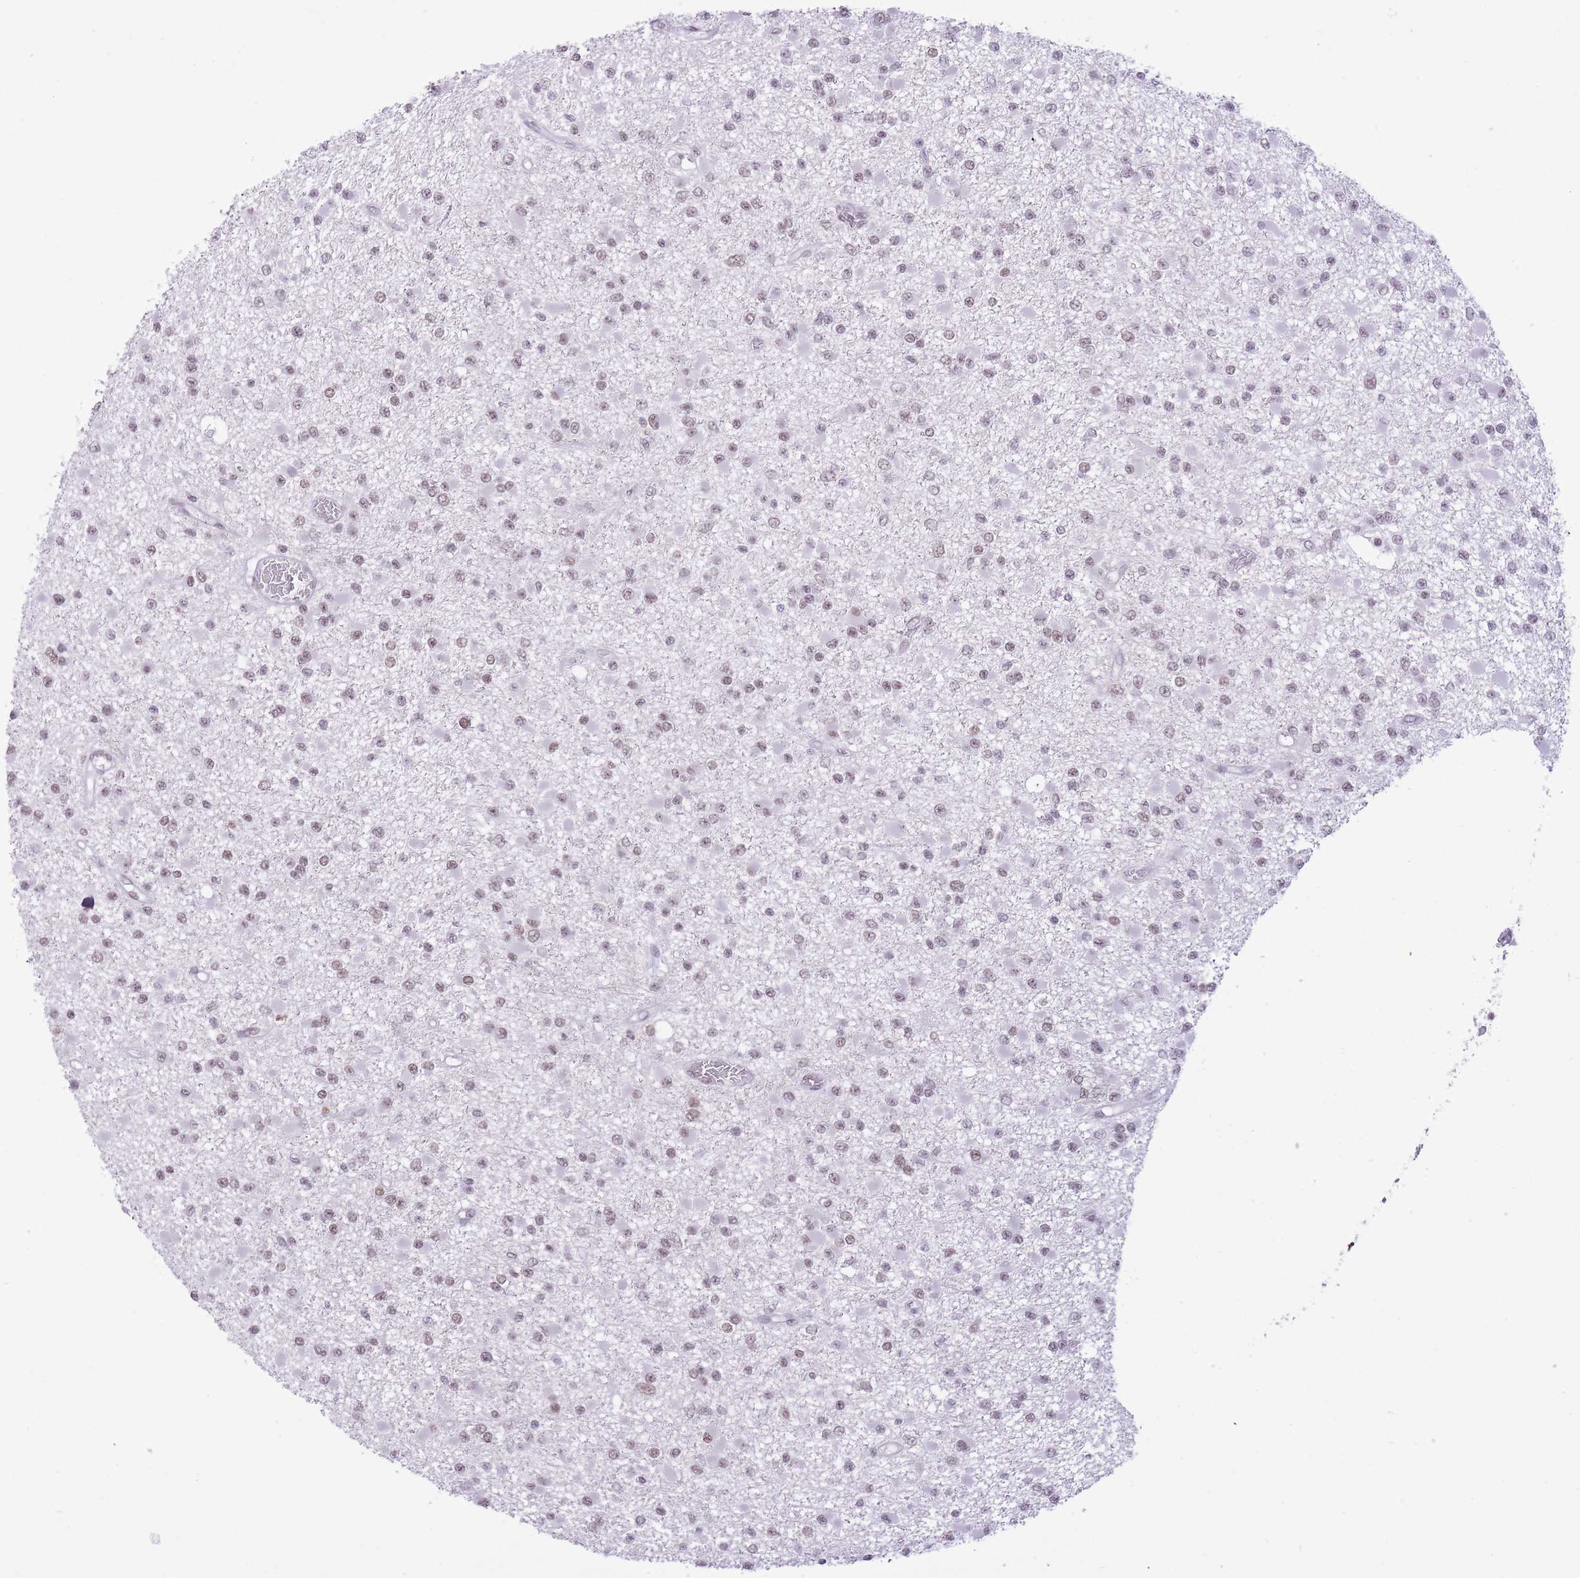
{"staining": {"intensity": "moderate", "quantity": ">75%", "location": "nuclear"}, "tissue": "glioma", "cell_type": "Tumor cells", "image_type": "cancer", "snomed": [{"axis": "morphology", "description": "Glioma, malignant, Low grade"}, {"axis": "topography", "description": "Brain"}], "caption": "Immunohistochemistry (IHC) of human glioma exhibits medium levels of moderate nuclear positivity in approximately >75% of tumor cells.", "gene": "ZBED5", "patient": {"sex": "female", "age": 22}}